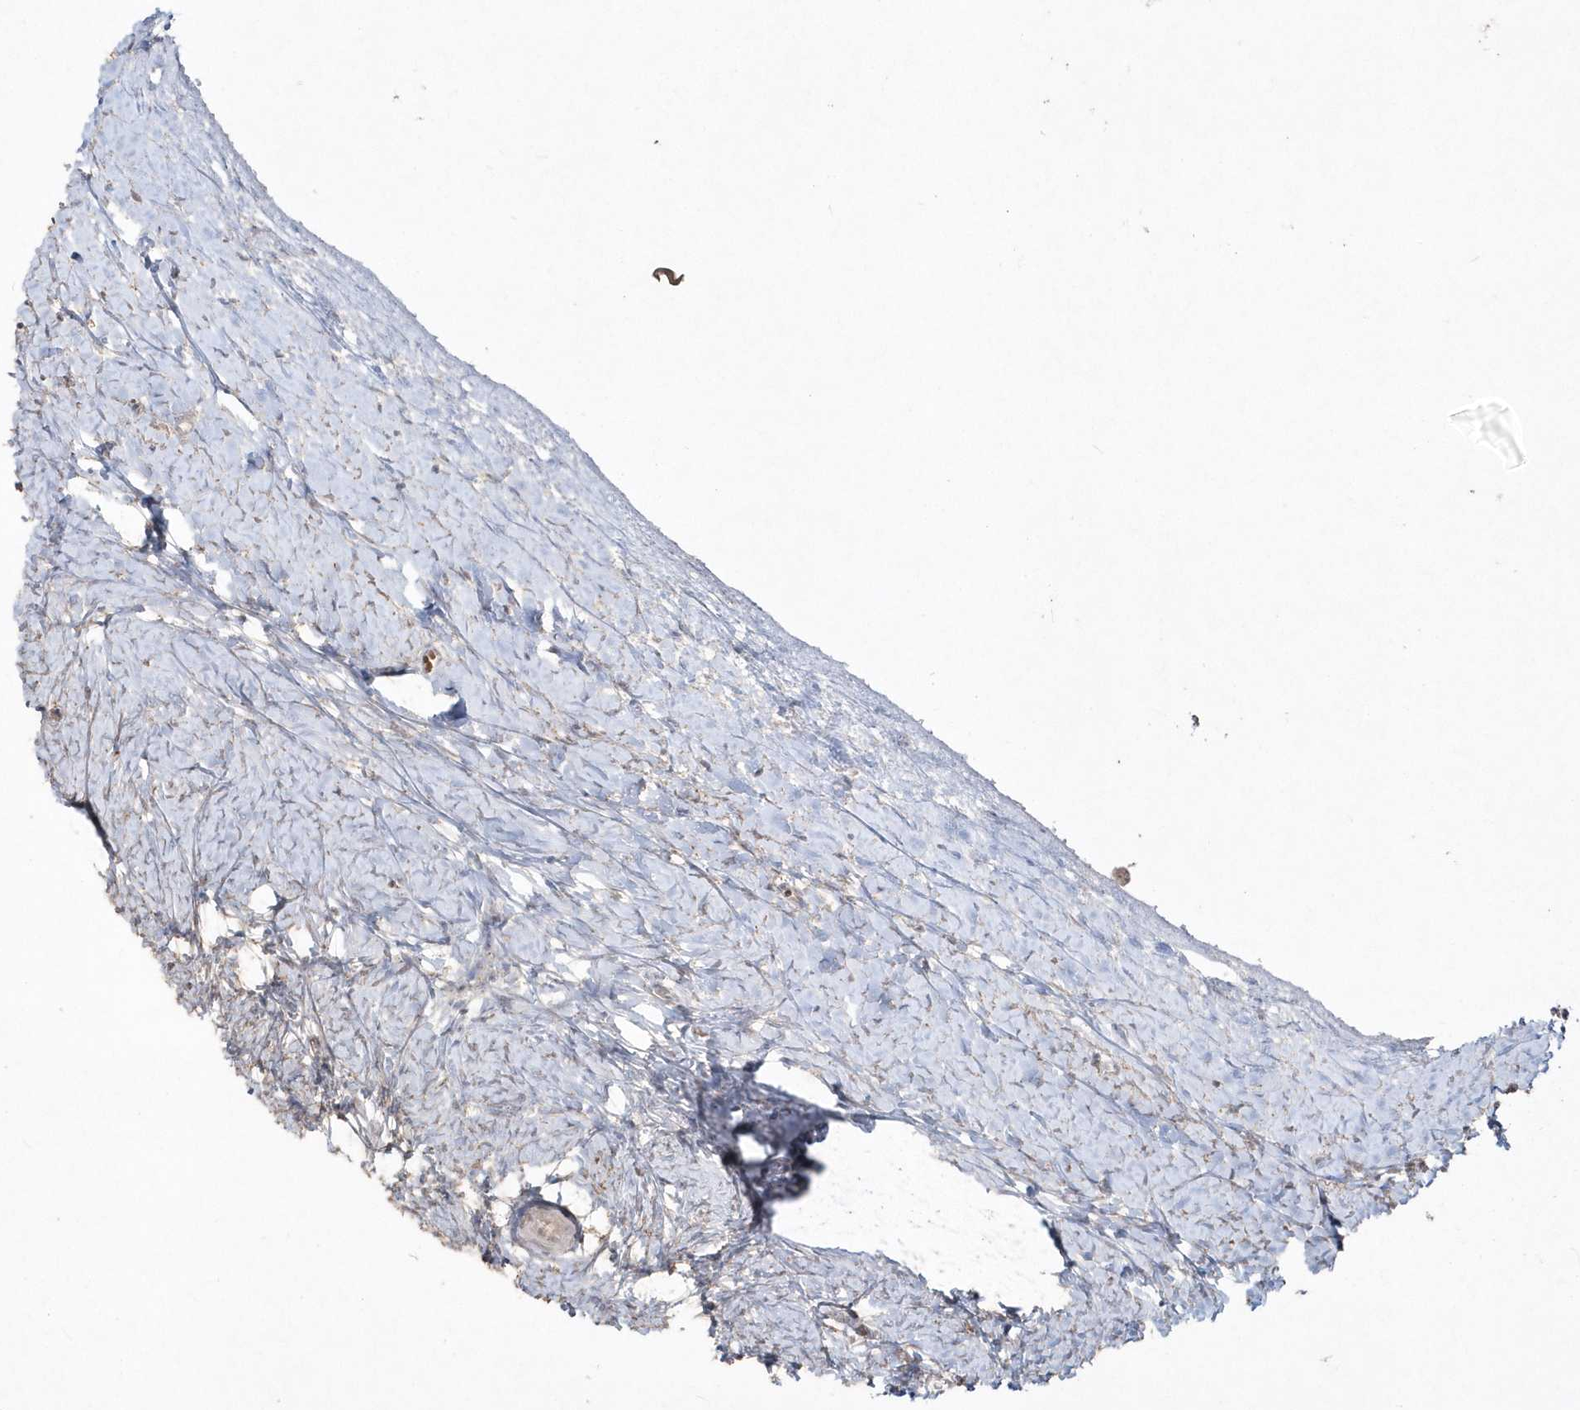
{"staining": {"intensity": "negative", "quantity": "none", "location": "none"}, "tissue": "ovary", "cell_type": "Ovarian stroma cells", "image_type": "normal", "snomed": [{"axis": "morphology", "description": "Normal tissue, NOS"}, {"axis": "morphology", "description": "Developmental malformation"}, {"axis": "topography", "description": "Ovary"}], "caption": "Immunohistochemistry (IHC) of benign human ovary exhibits no staining in ovarian stroma cells. The staining was performed using DAB to visualize the protein expression in brown, while the nuclei were stained in blue with hematoxylin (Magnification: 20x).", "gene": "GEMIN6", "patient": {"sex": "female", "age": 39}}